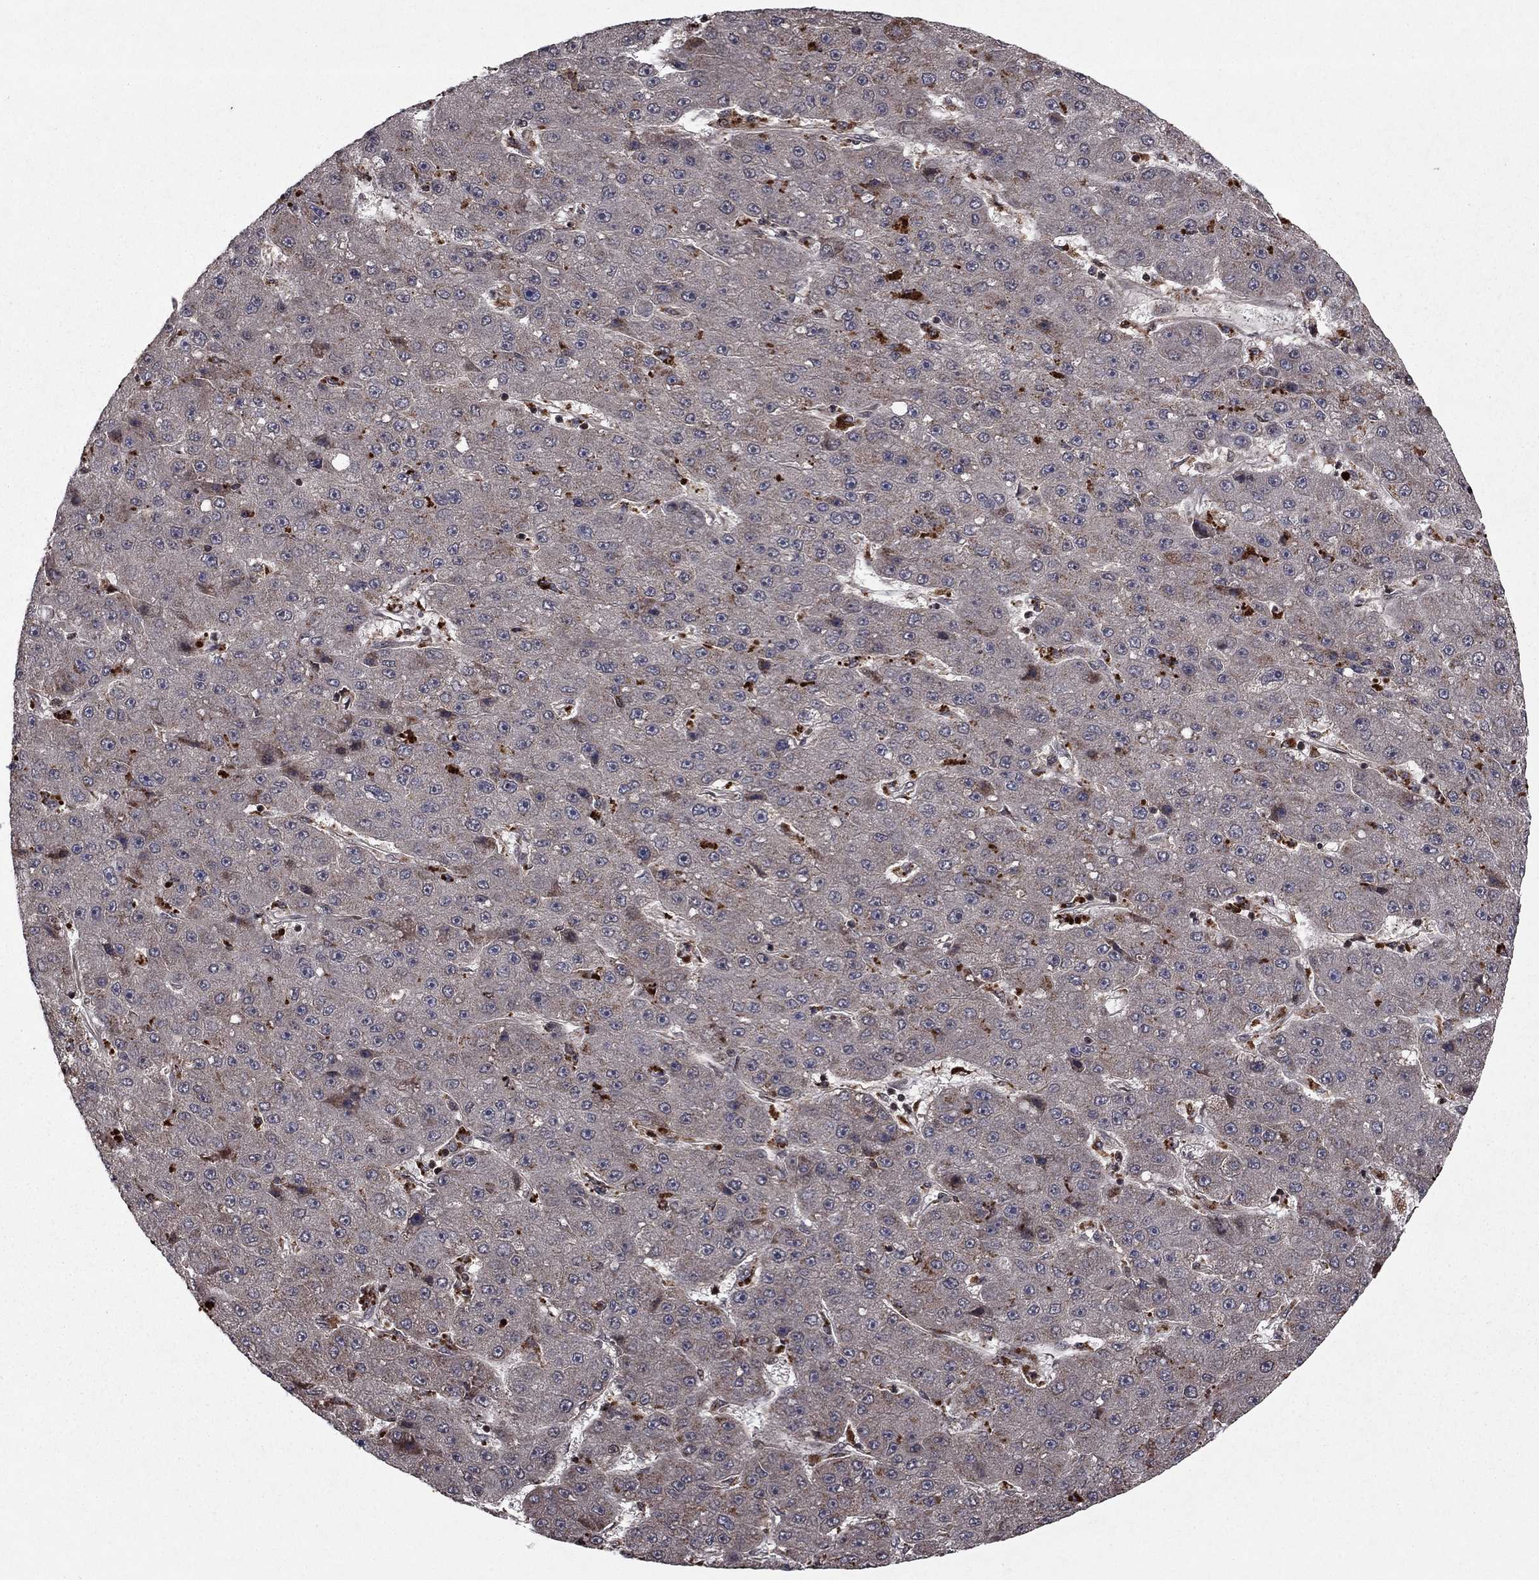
{"staining": {"intensity": "moderate", "quantity": "<25%", "location": "cytoplasmic/membranous"}, "tissue": "liver cancer", "cell_type": "Tumor cells", "image_type": "cancer", "snomed": [{"axis": "morphology", "description": "Carcinoma, Hepatocellular, NOS"}, {"axis": "topography", "description": "Liver"}], "caption": "A photomicrograph of liver cancer (hepatocellular carcinoma) stained for a protein reveals moderate cytoplasmic/membranous brown staining in tumor cells. The staining was performed using DAB to visualize the protein expression in brown, while the nuclei were stained in blue with hematoxylin (Magnification: 20x).", "gene": "SORBS1", "patient": {"sex": "male", "age": 67}}